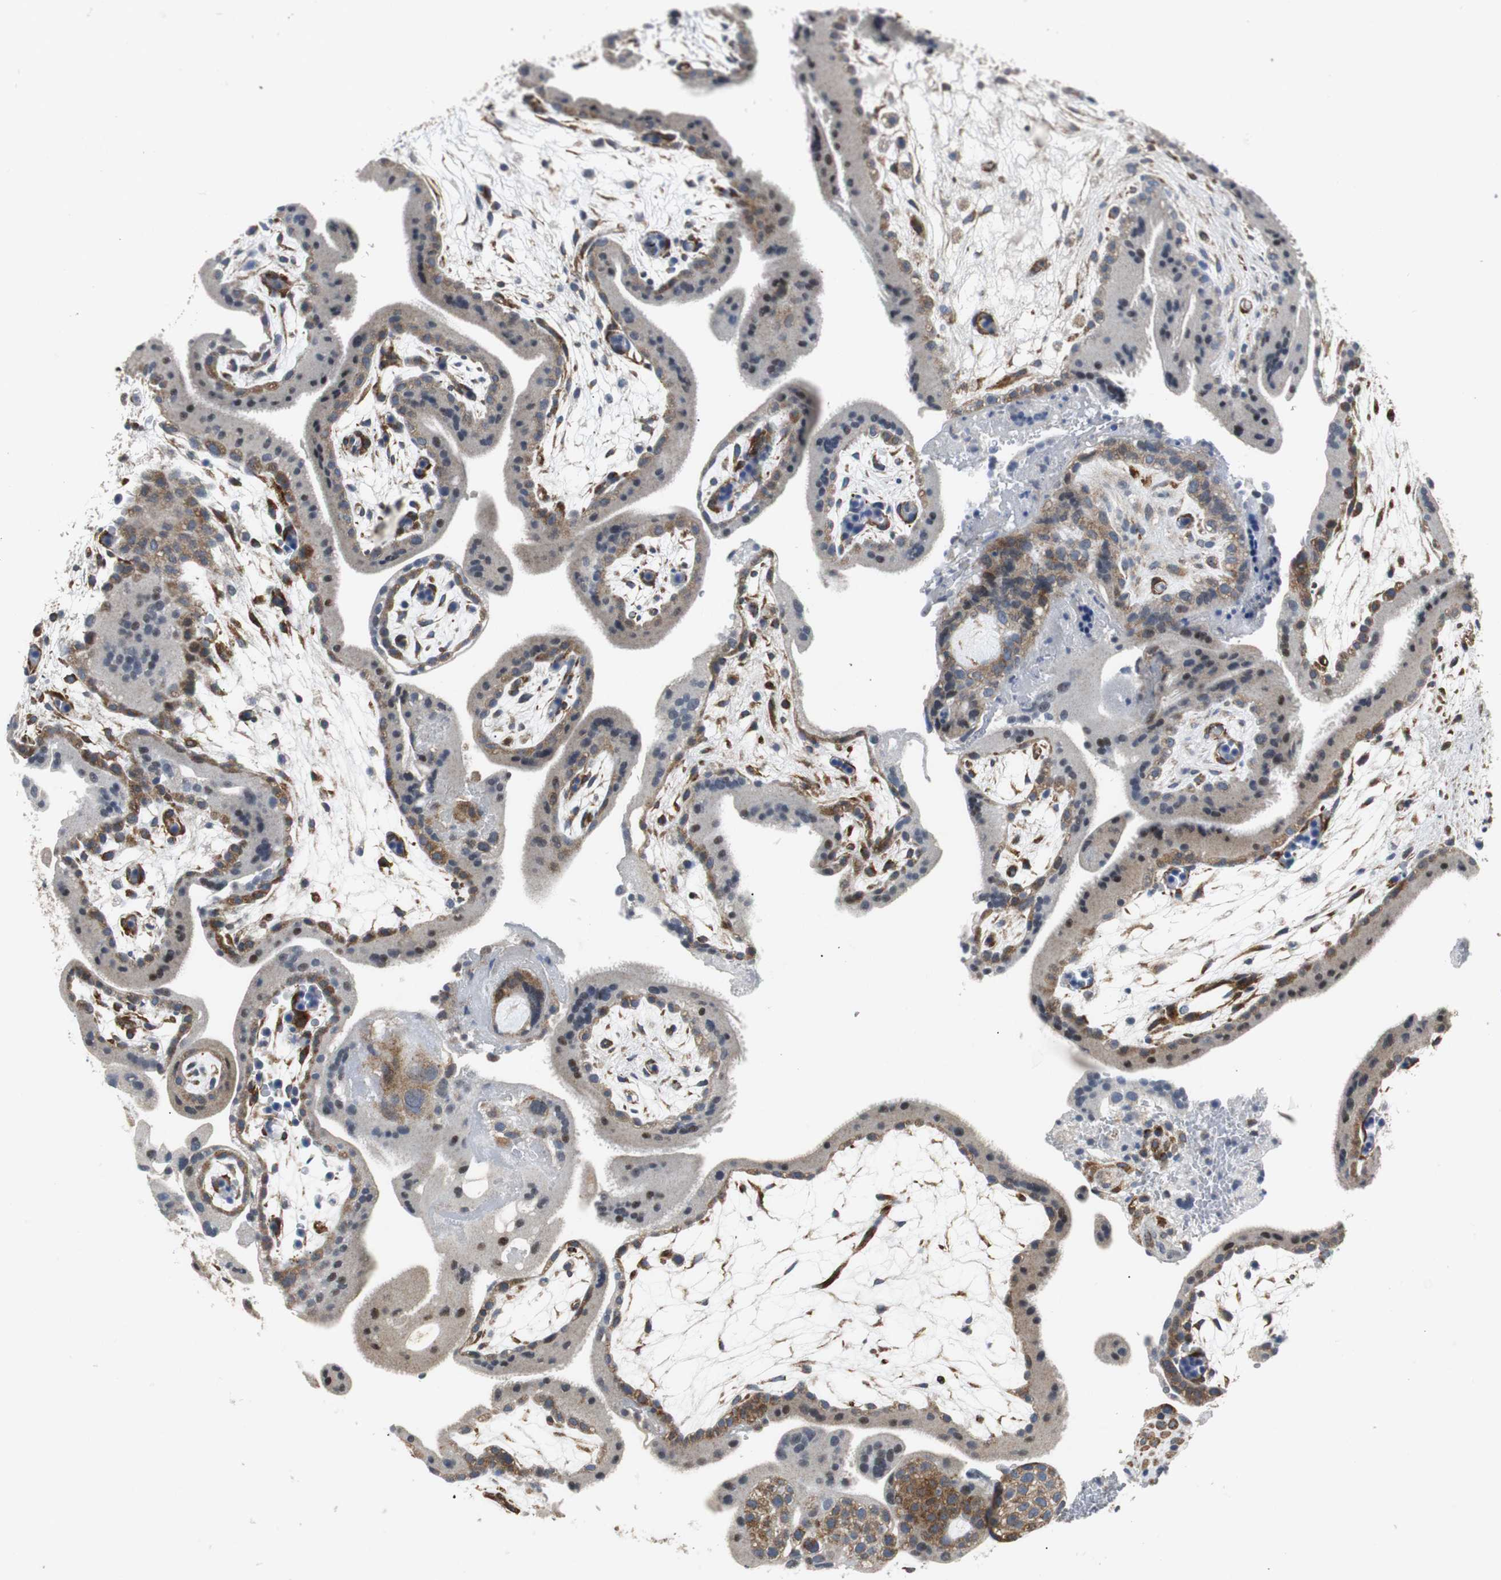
{"staining": {"intensity": "moderate", "quantity": ">75%", "location": "cytoplasmic/membranous"}, "tissue": "placenta", "cell_type": "Decidual cells", "image_type": "normal", "snomed": [{"axis": "morphology", "description": "Normal tissue, NOS"}, {"axis": "topography", "description": "Placenta"}], "caption": "This photomicrograph shows immunohistochemistry (IHC) staining of normal placenta, with medium moderate cytoplasmic/membranous positivity in approximately >75% of decidual cells.", "gene": "ISCU", "patient": {"sex": "female", "age": 19}}